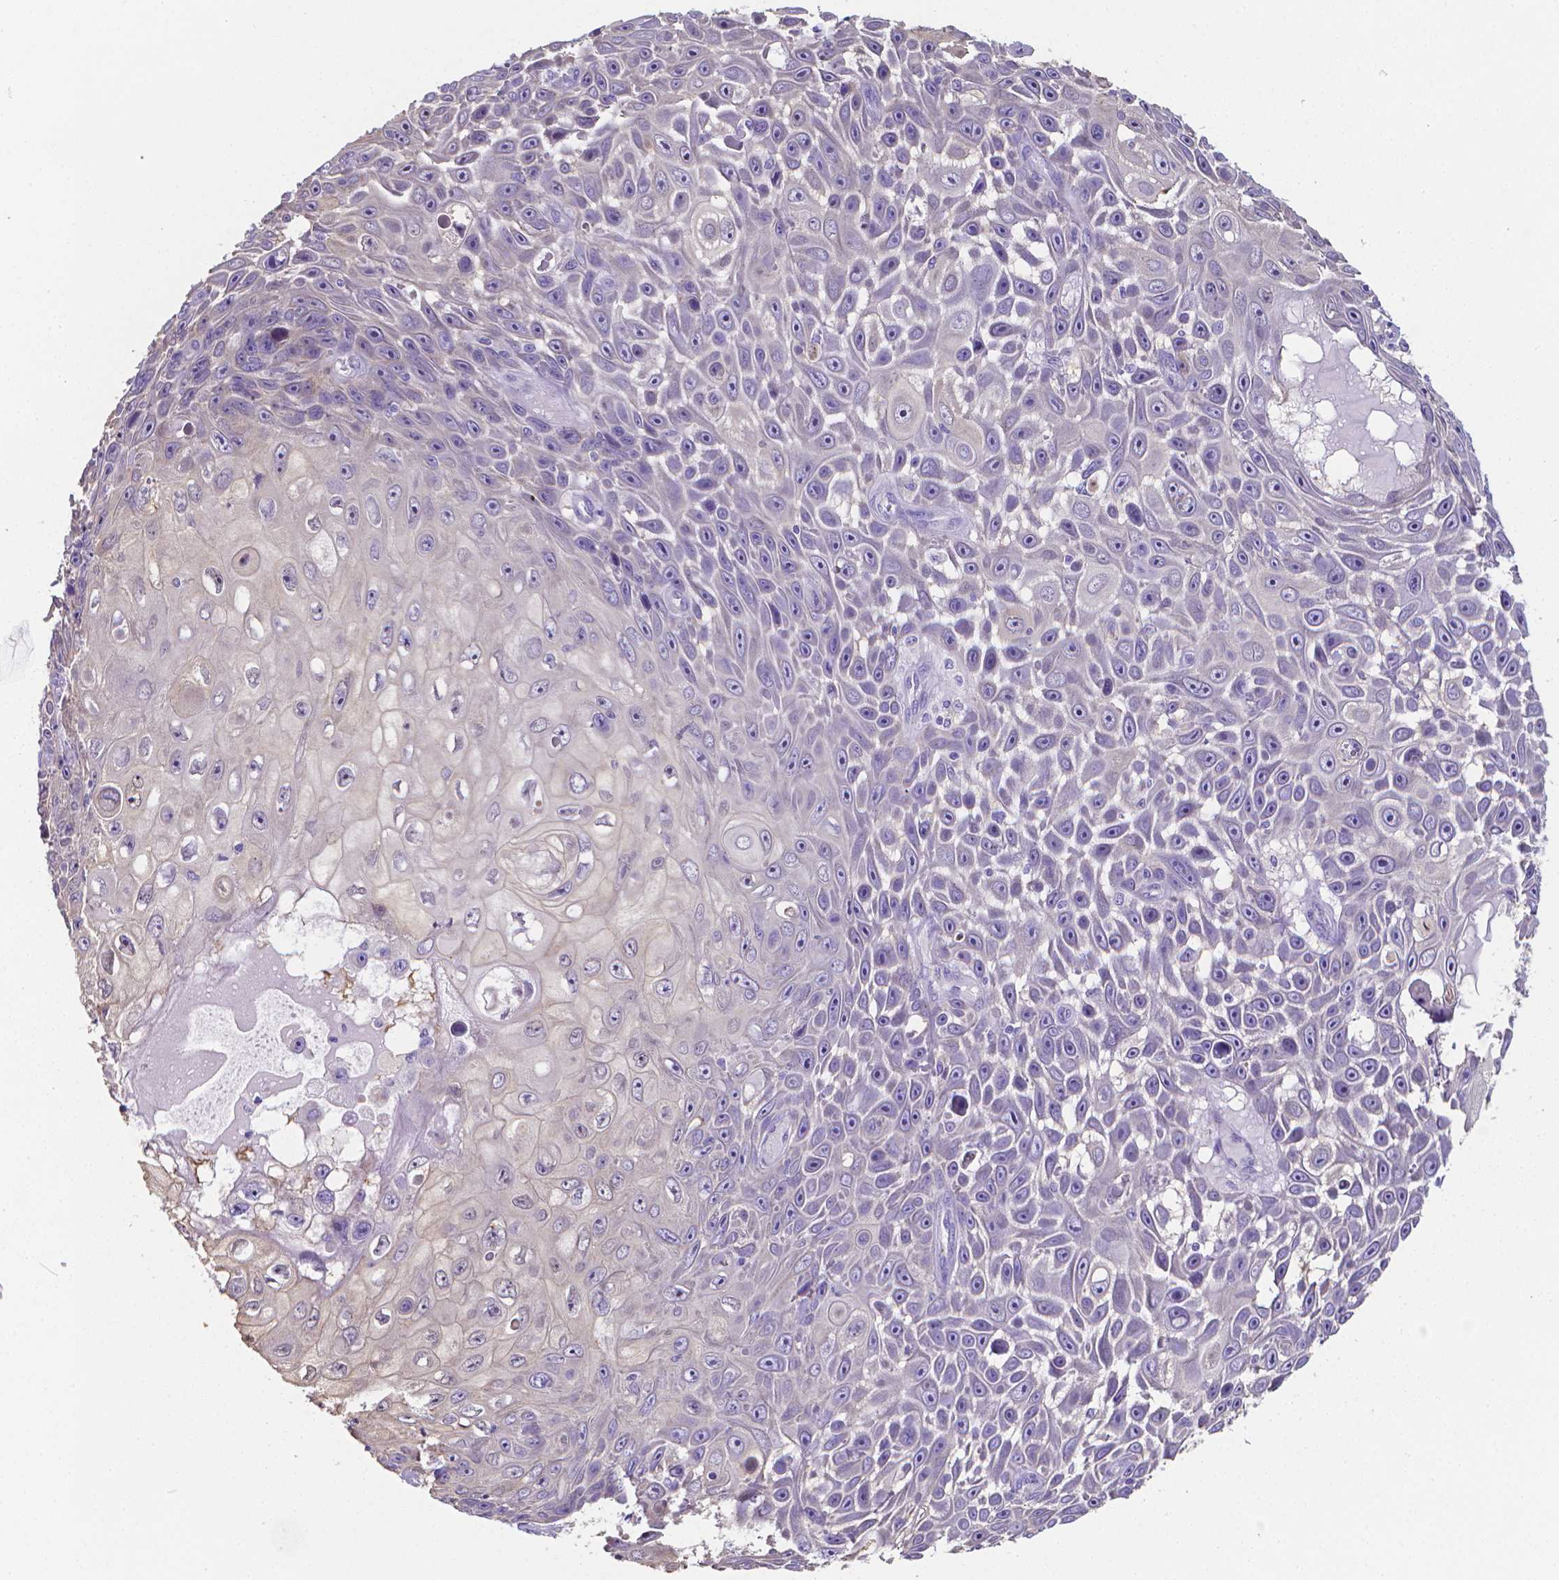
{"staining": {"intensity": "negative", "quantity": "none", "location": "none"}, "tissue": "skin cancer", "cell_type": "Tumor cells", "image_type": "cancer", "snomed": [{"axis": "morphology", "description": "Squamous cell carcinoma, NOS"}, {"axis": "topography", "description": "Skin"}], "caption": "An IHC micrograph of skin squamous cell carcinoma is shown. There is no staining in tumor cells of skin squamous cell carcinoma.", "gene": "LRRC73", "patient": {"sex": "male", "age": 82}}